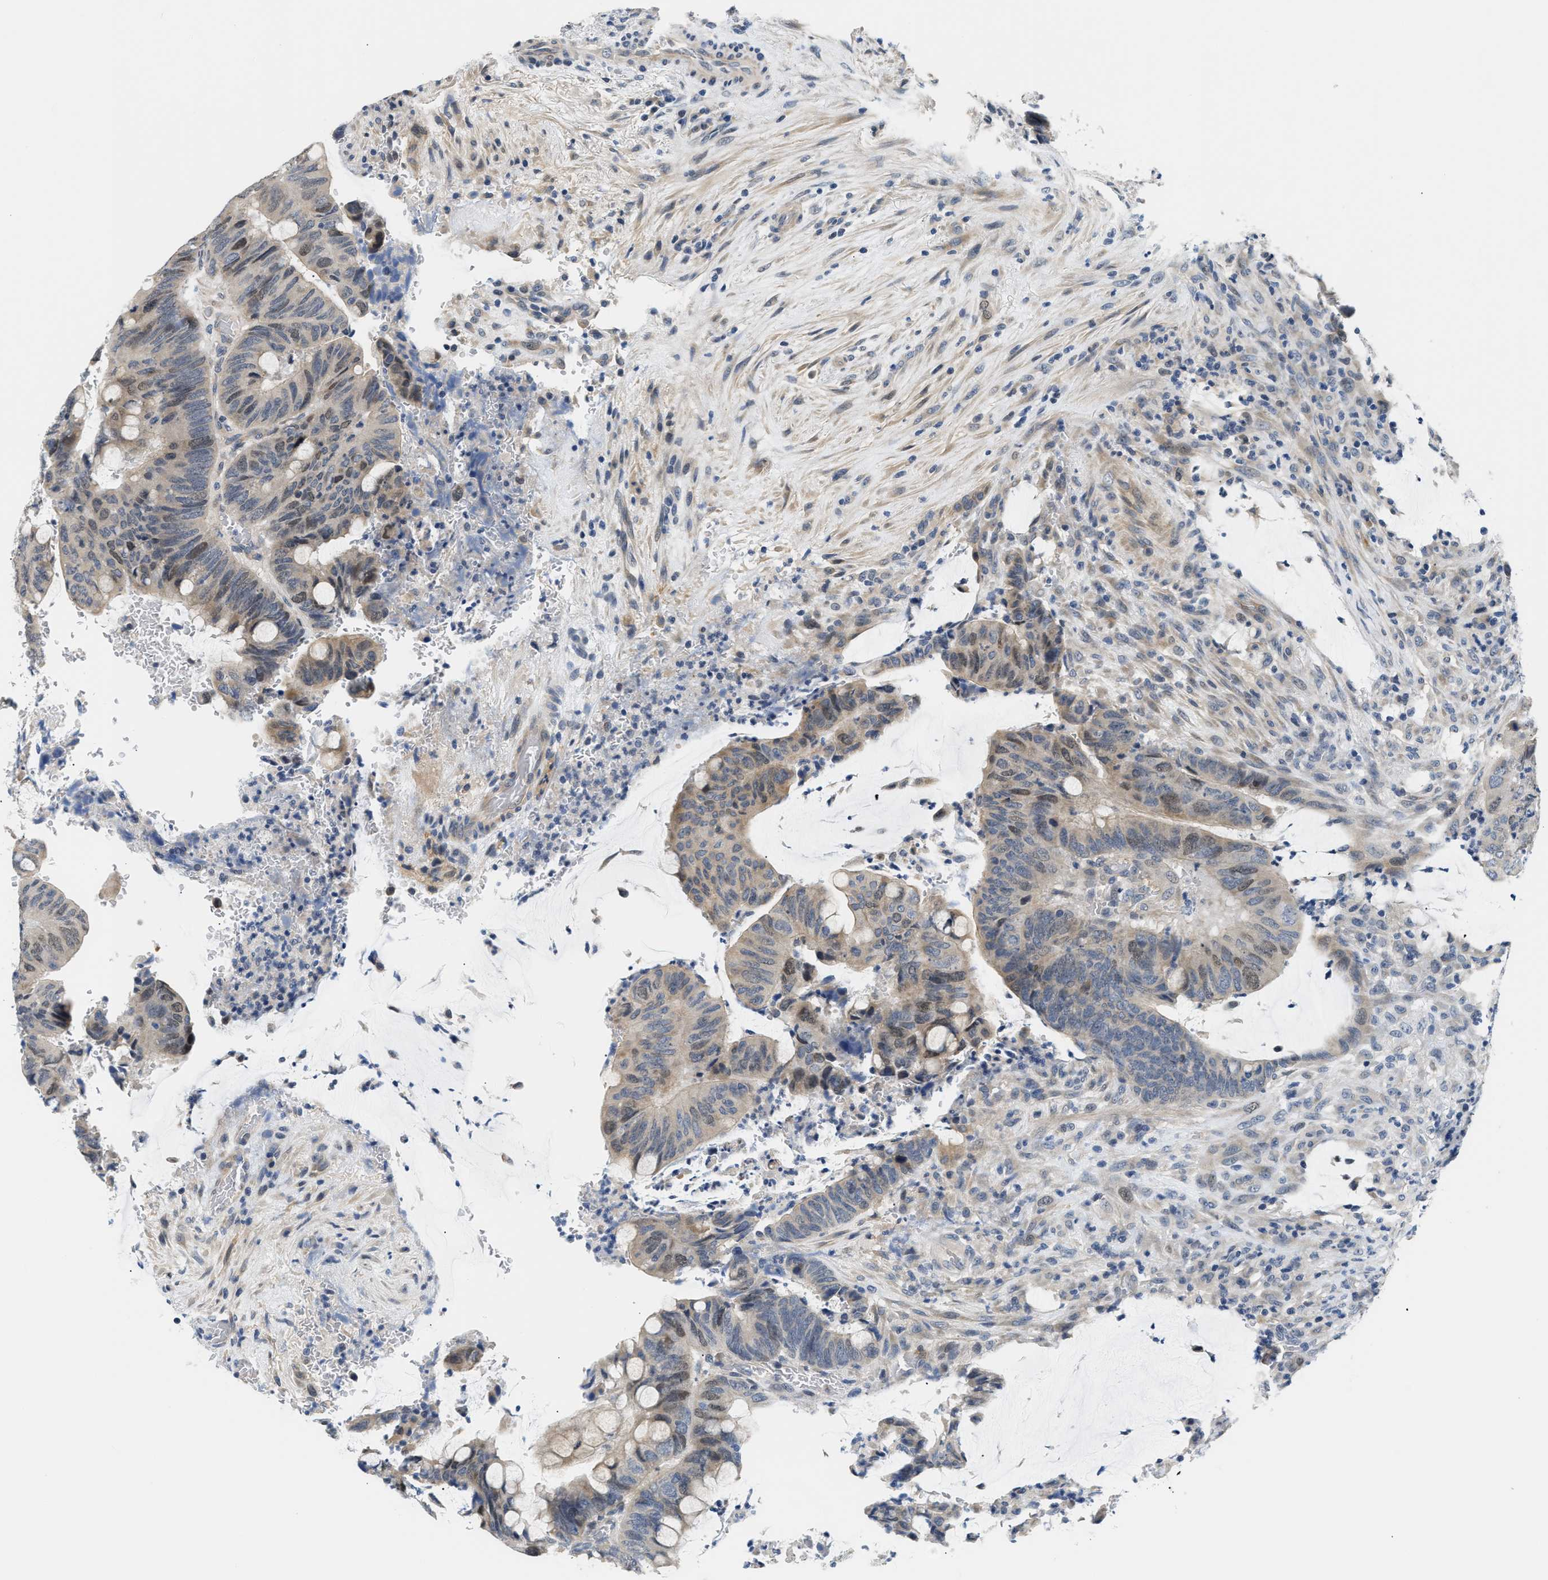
{"staining": {"intensity": "weak", "quantity": "25%-75%", "location": "cytoplasmic/membranous,nuclear"}, "tissue": "colorectal cancer", "cell_type": "Tumor cells", "image_type": "cancer", "snomed": [{"axis": "morphology", "description": "Normal tissue, NOS"}, {"axis": "morphology", "description": "Adenocarcinoma, NOS"}, {"axis": "topography", "description": "Rectum"}, {"axis": "topography", "description": "Peripheral nerve tissue"}], "caption": "A high-resolution image shows IHC staining of colorectal adenocarcinoma, which exhibits weak cytoplasmic/membranous and nuclear expression in about 25%-75% of tumor cells. (DAB = brown stain, brightfield microscopy at high magnification).", "gene": "CLGN", "patient": {"sex": "male", "age": 92}}